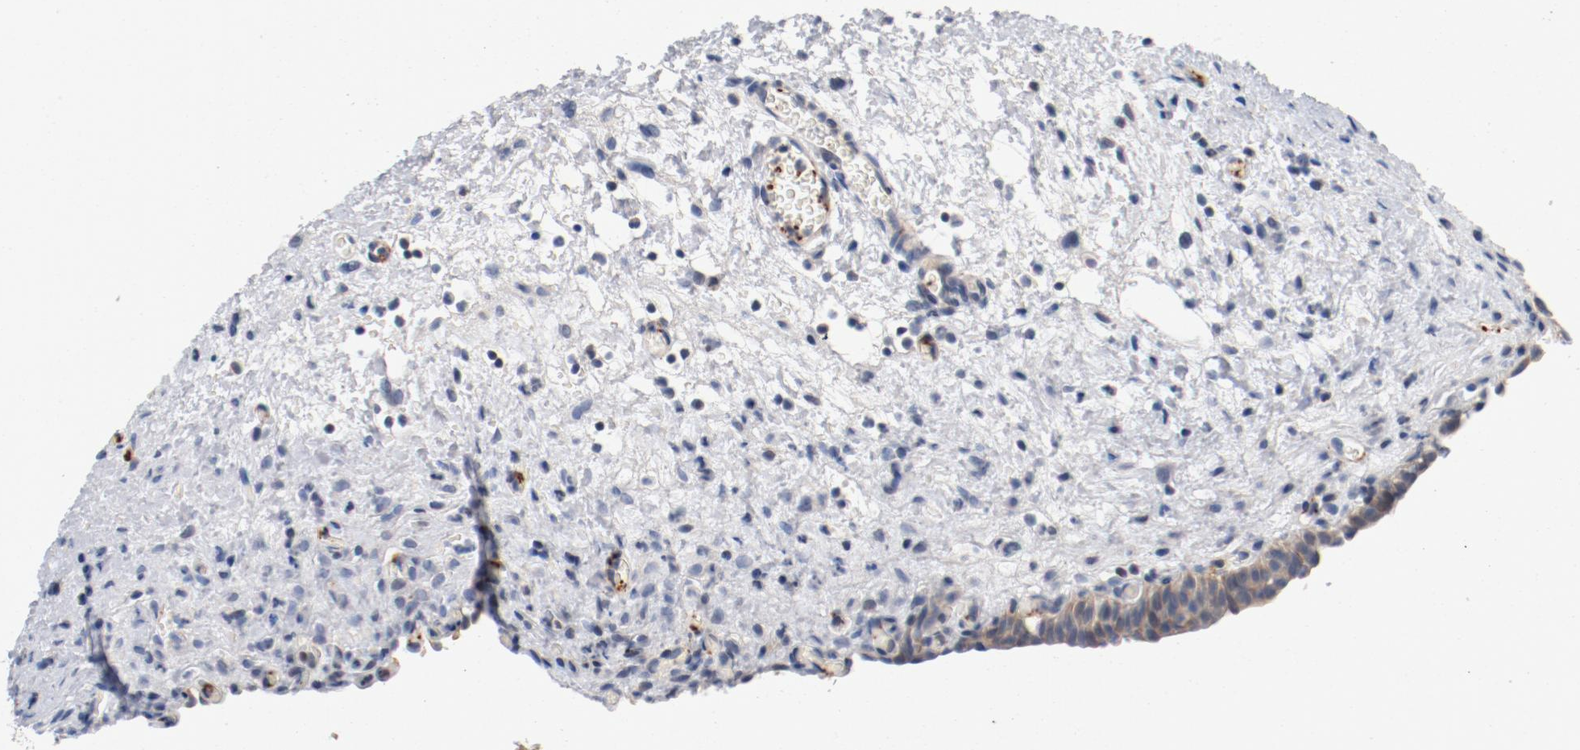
{"staining": {"intensity": "weak", "quantity": ">75%", "location": "cytoplasmic/membranous"}, "tissue": "urinary bladder", "cell_type": "Urothelial cells", "image_type": "normal", "snomed": [{"axis": "morphology", "description": "Normal tissue, NOS"}, {"axis": "morphology", "description": "Dysplasia, NOS"}, {"axis": "topography", "description": "Urinary bladder"}], "caption": "A low amount of weak cytoplasmic/membranous staining is identified in approximately >75% of urothelial cells in unremarkable urinary bladder.", "gene": "PIM1", "patient": {"sex": "male", "age": 35}}